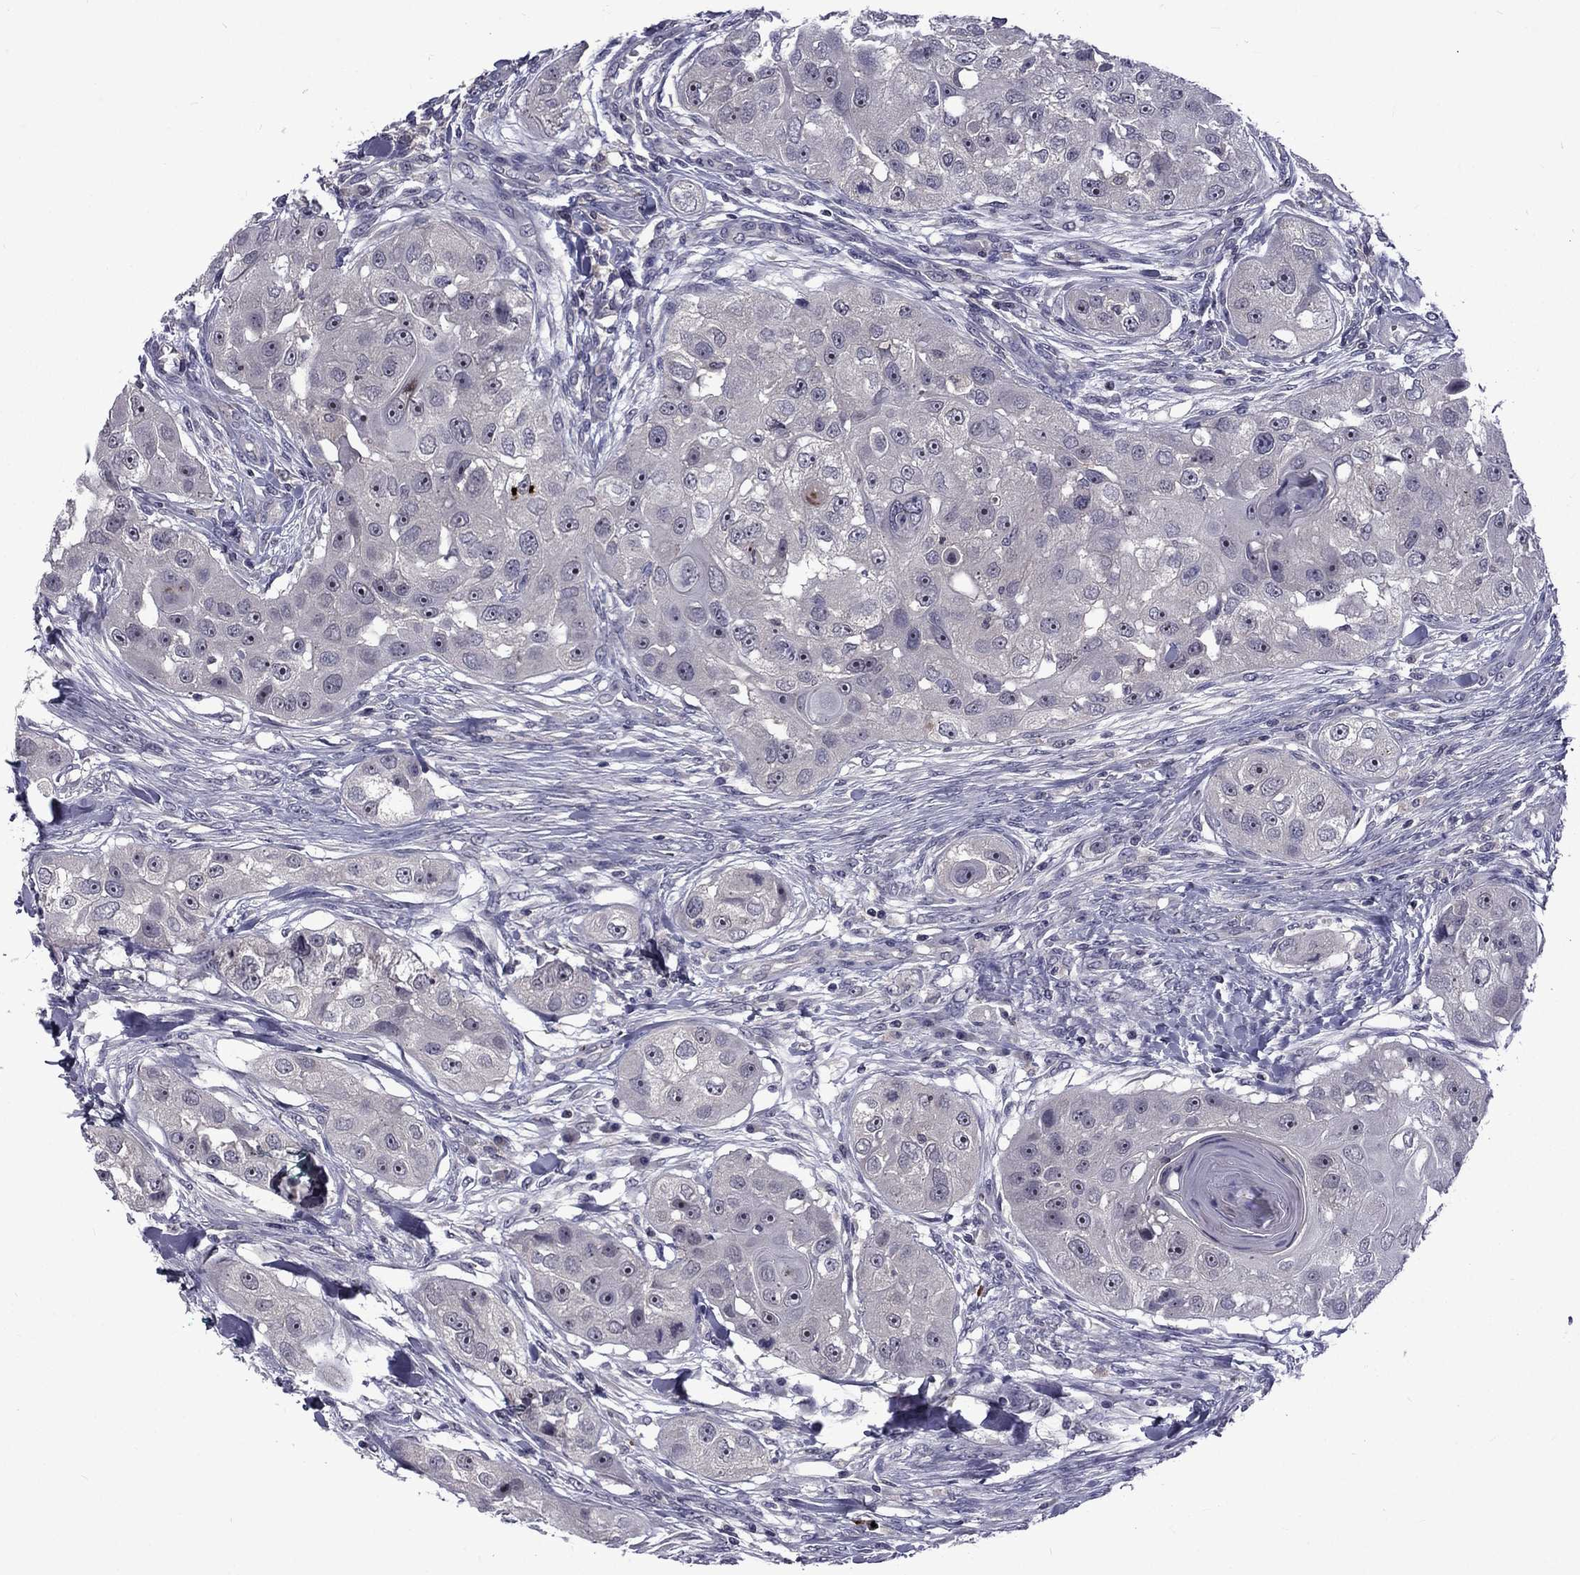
{"staining": {"intensity": "negative", "quantity": "none", "location": "none"}, "tissue": "head and neck cancer", "cell_type": "Tumor cells", "image_type": "cancer", "snomed": [{"axis": "morphology", "description": "Squamous cell carcinoma, NOS"}, {"axis": "topography", "description": "Head-Neck"}], "caption": "A histopathology image of human squamous cell carcinoma (head and neck) is negative for staining in tumor cells.", "gene": "SNTA1", "patient": {"sex": "male", "age": 51}}